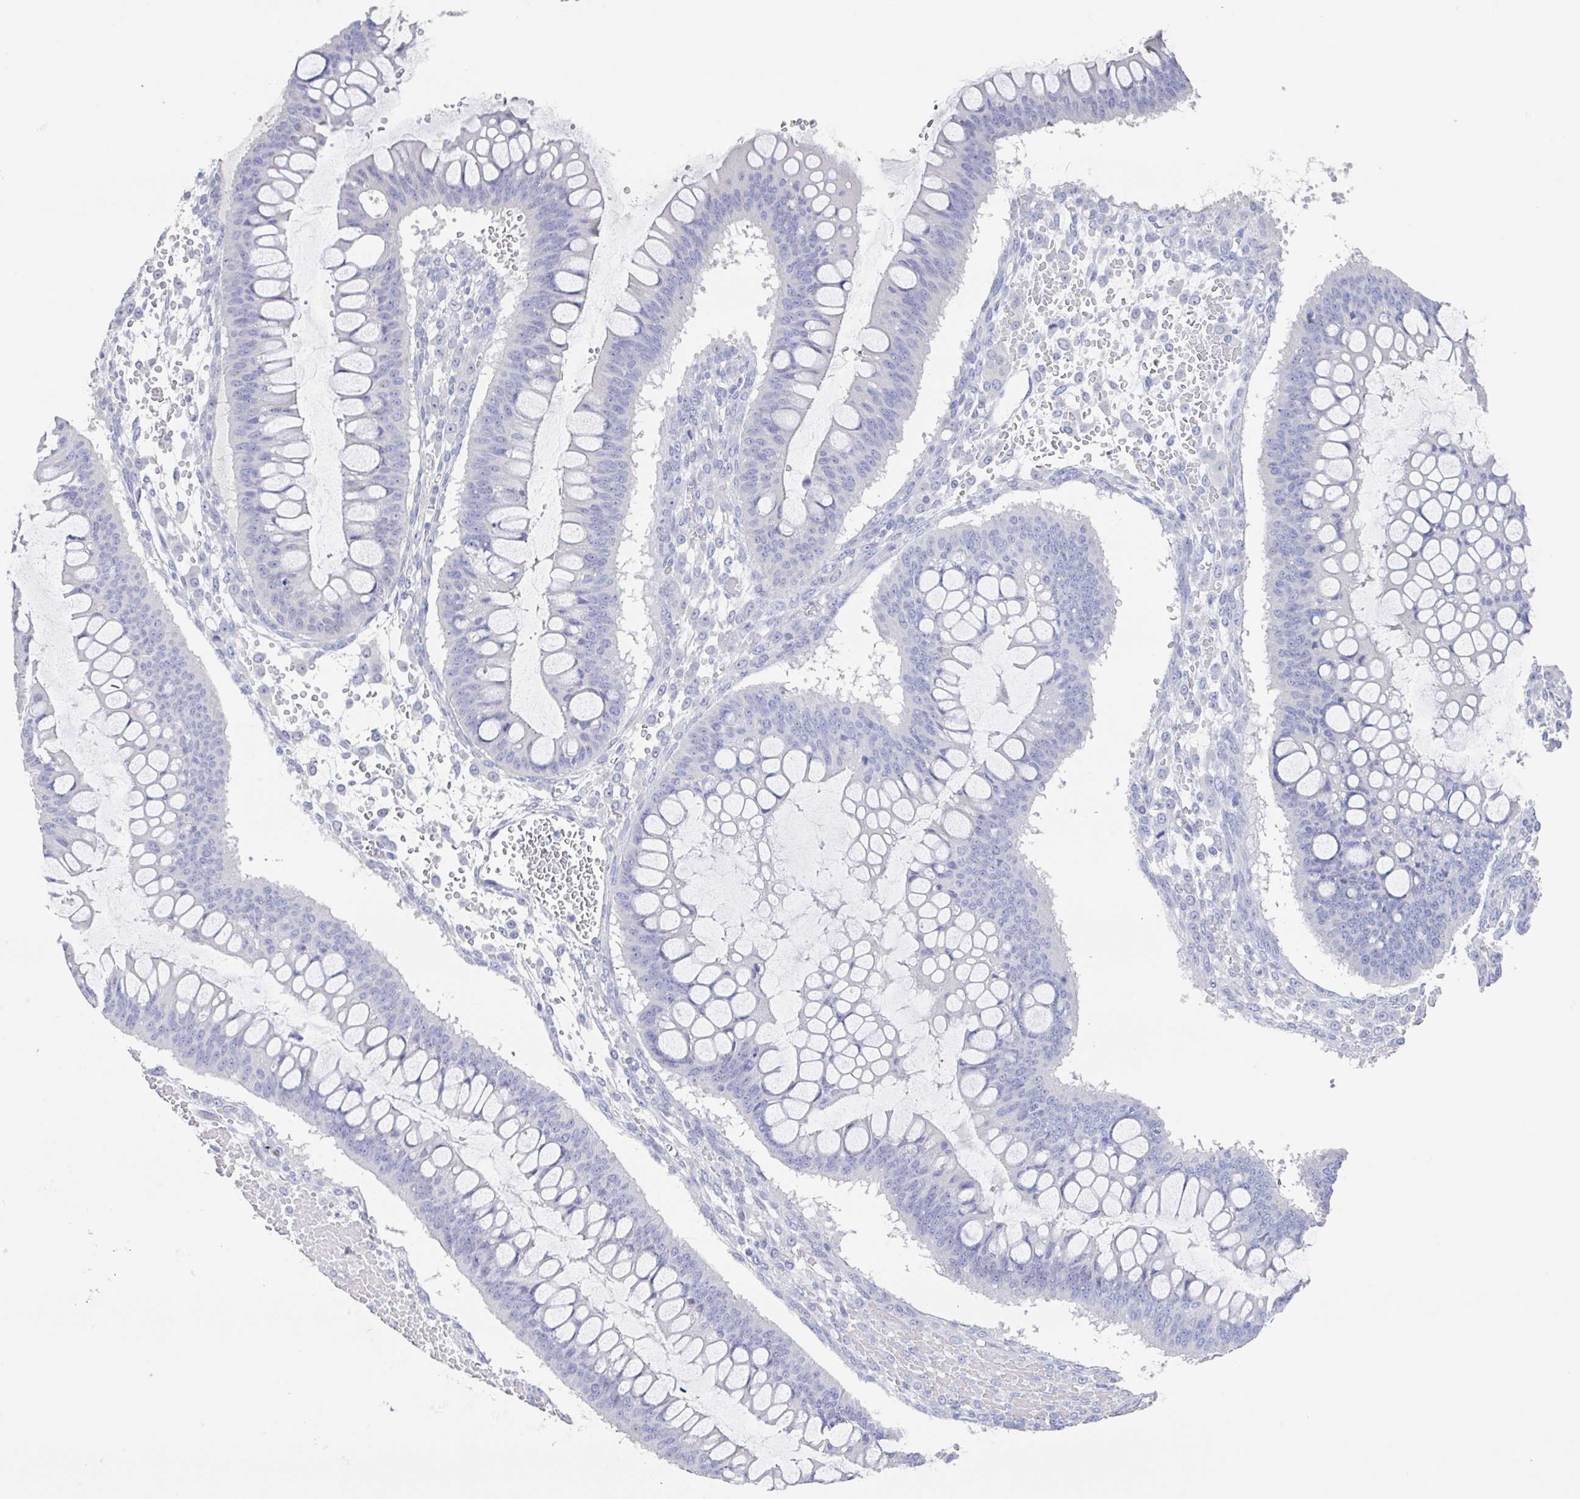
{"staining": {"intensity": "negative", "quantity": "none", "location": "none"}, "tissue": "ovarian cancer", "cell_type": "Tumor cells", "image_type": "cancer", "snomed": [{"axis": "morphology", "description": "Cystadenocarcinoma, mucinous, NOS"}, {"axis": "topography", "description": "Ovary"}], "caption": "Photomicrograph shows no significant protein expression in tumor cells of ovarian mucinous cystadenocarcinoma.", "gene": "NOXRED1", "patient": {"sex": "female", "age": 73}}